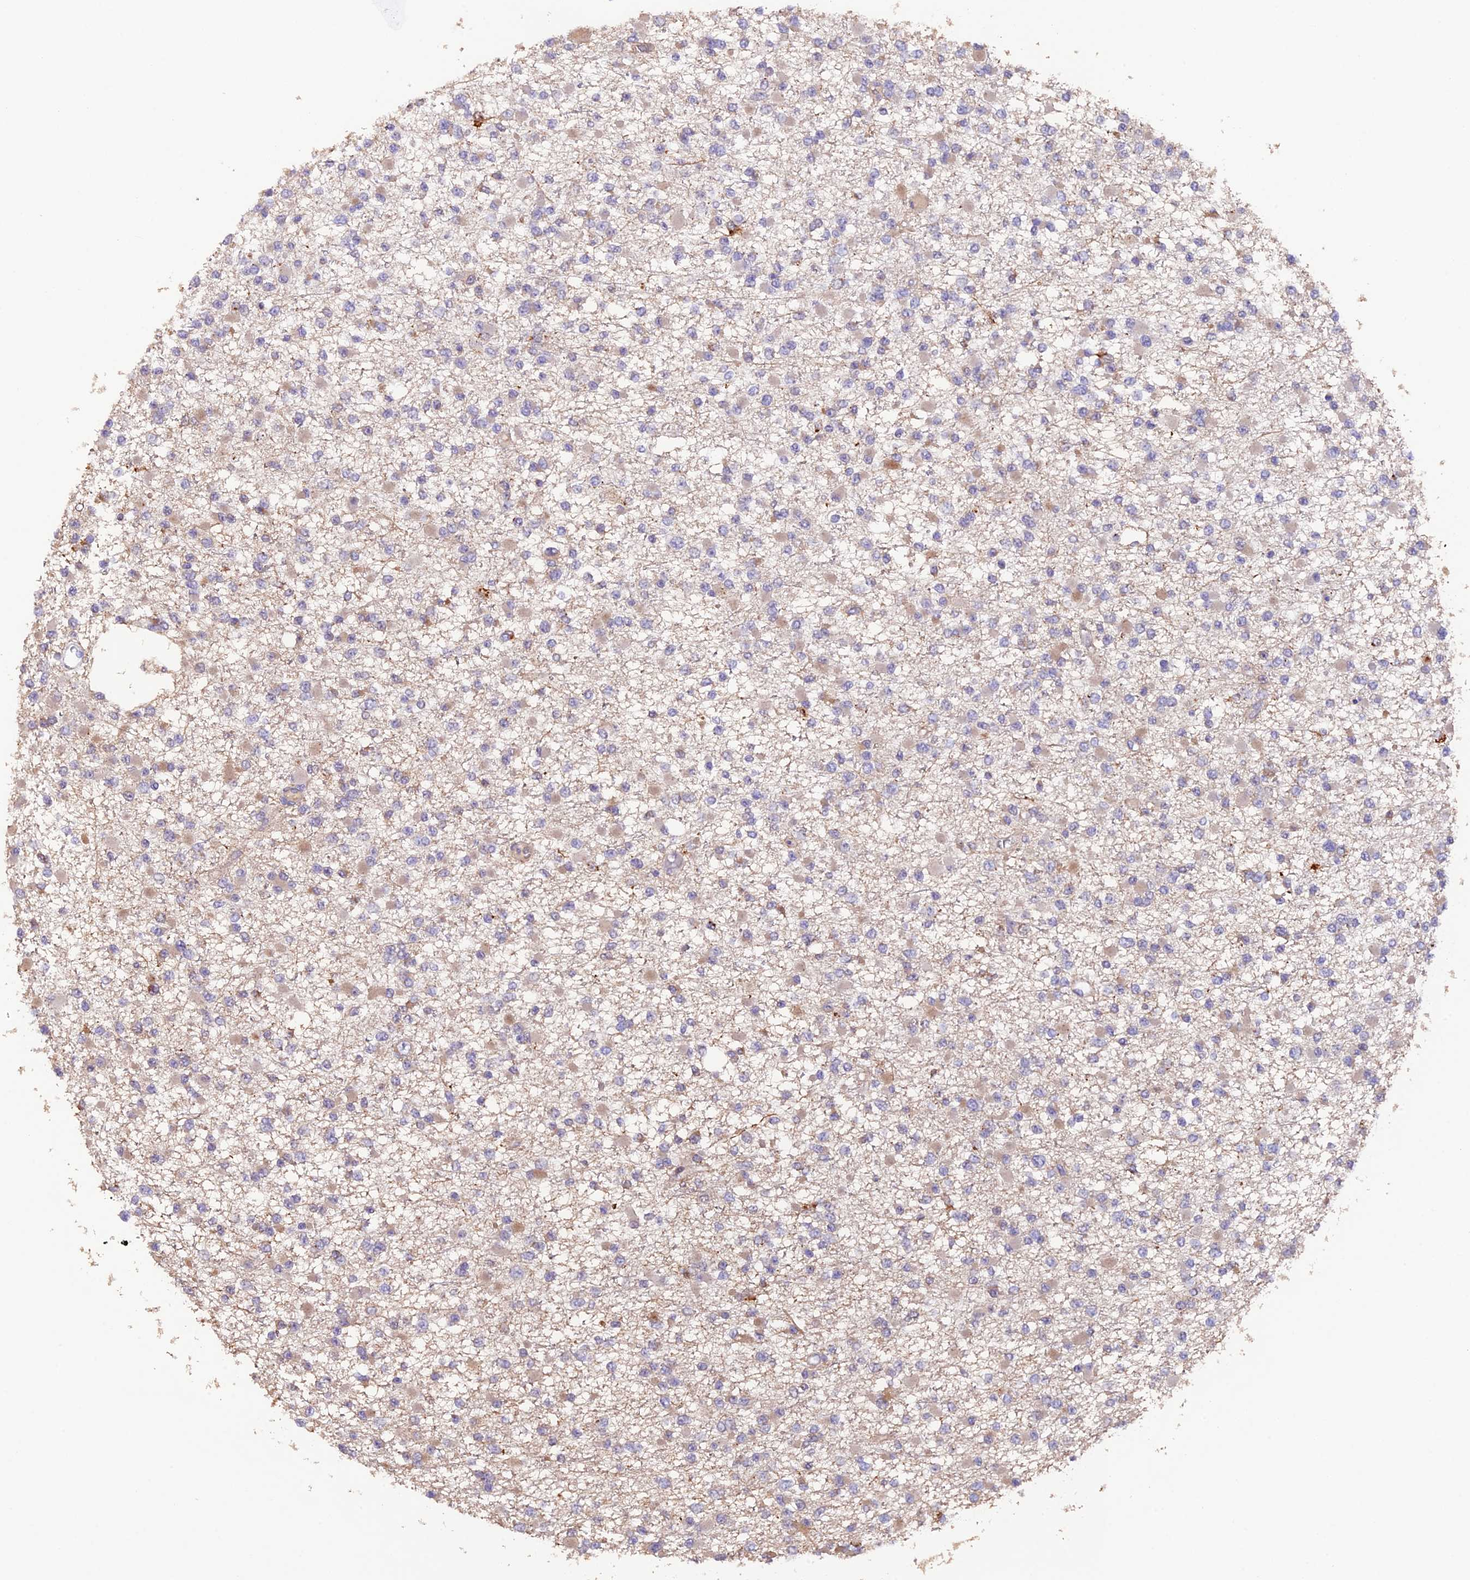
{"staining": {"intensity": "weak", "quantity": "<25%", "location": "cytoplasmic/membranous"}, "tissue": "glioma", "cell_type": "Tumor cells", "image_type": "cancer", "snomed": [{"axis": "morphology", "description": "Glioma, malignant, Low grade"}, {"axis": "topography", "description": "Brain"}], "caption": "IHC of human glioma shows no positivity in tumor cells. The staining was performed using DAB to visualize the protein expression in brown, while the nuclei were stained in blue with hematoxylin (Magnification: 20x).", "gene": "NCK2", "patient": {"sex": "female", "age": 22}}